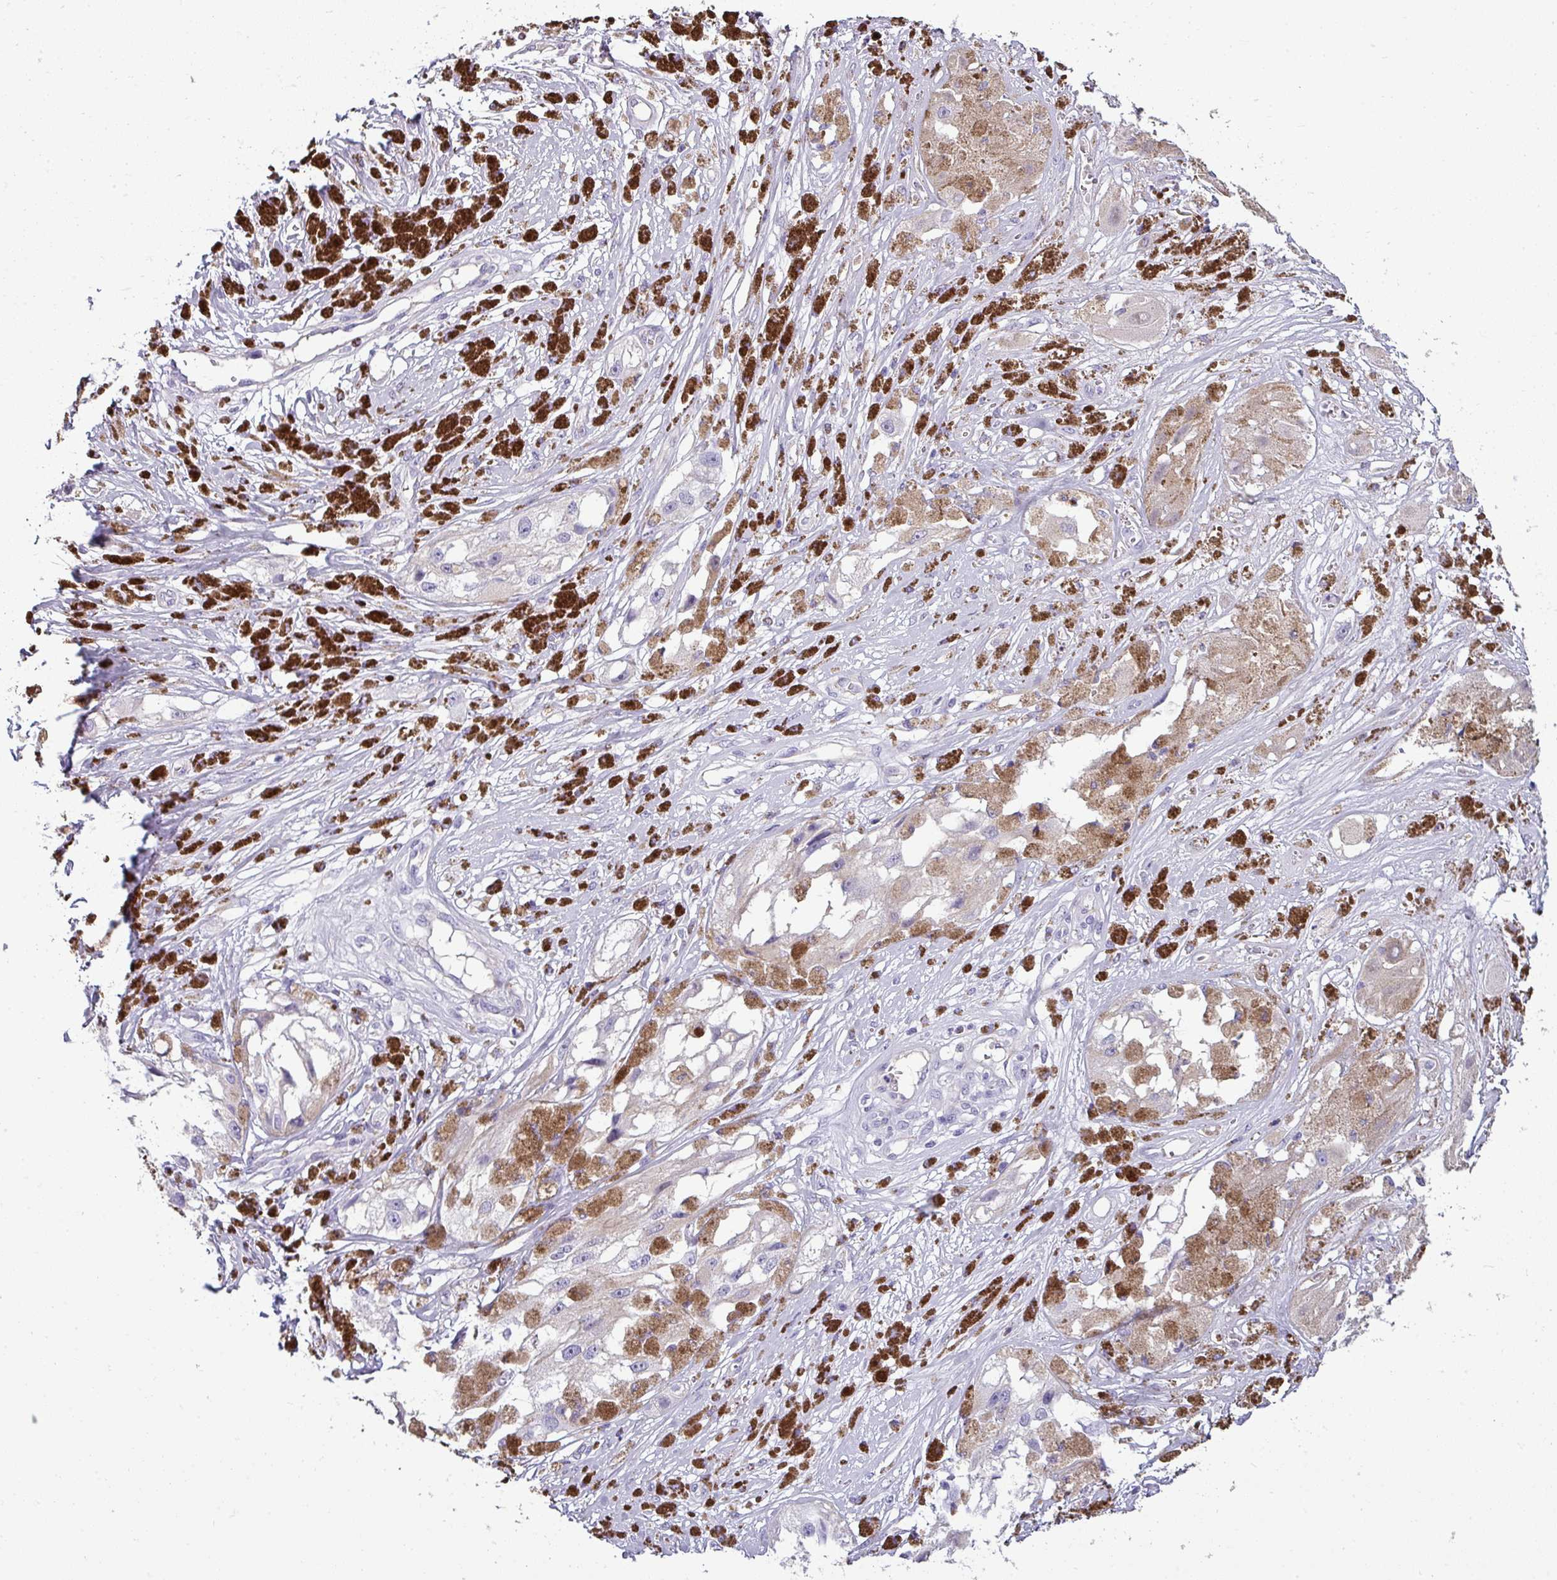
{"staining": {"intensity": "negative", "quantity": "none", "location": "none"}, "tissue": "melanoma", "cell_type": "Tumor cells", "image_type": "cancer", "snomed": [{"axis": "morphology", "description": "Malignant melanoma, NOS"}, {"axis": "topography", "description": "Skin"}], "caption": "Immunohistochemistry (IHC) histopathology image of melanoma stained for a protein (brown), which demonstrates no positivity in tumor cells.", "gene": "VCX2", "patient": {"sex": "male", "age": 88}}